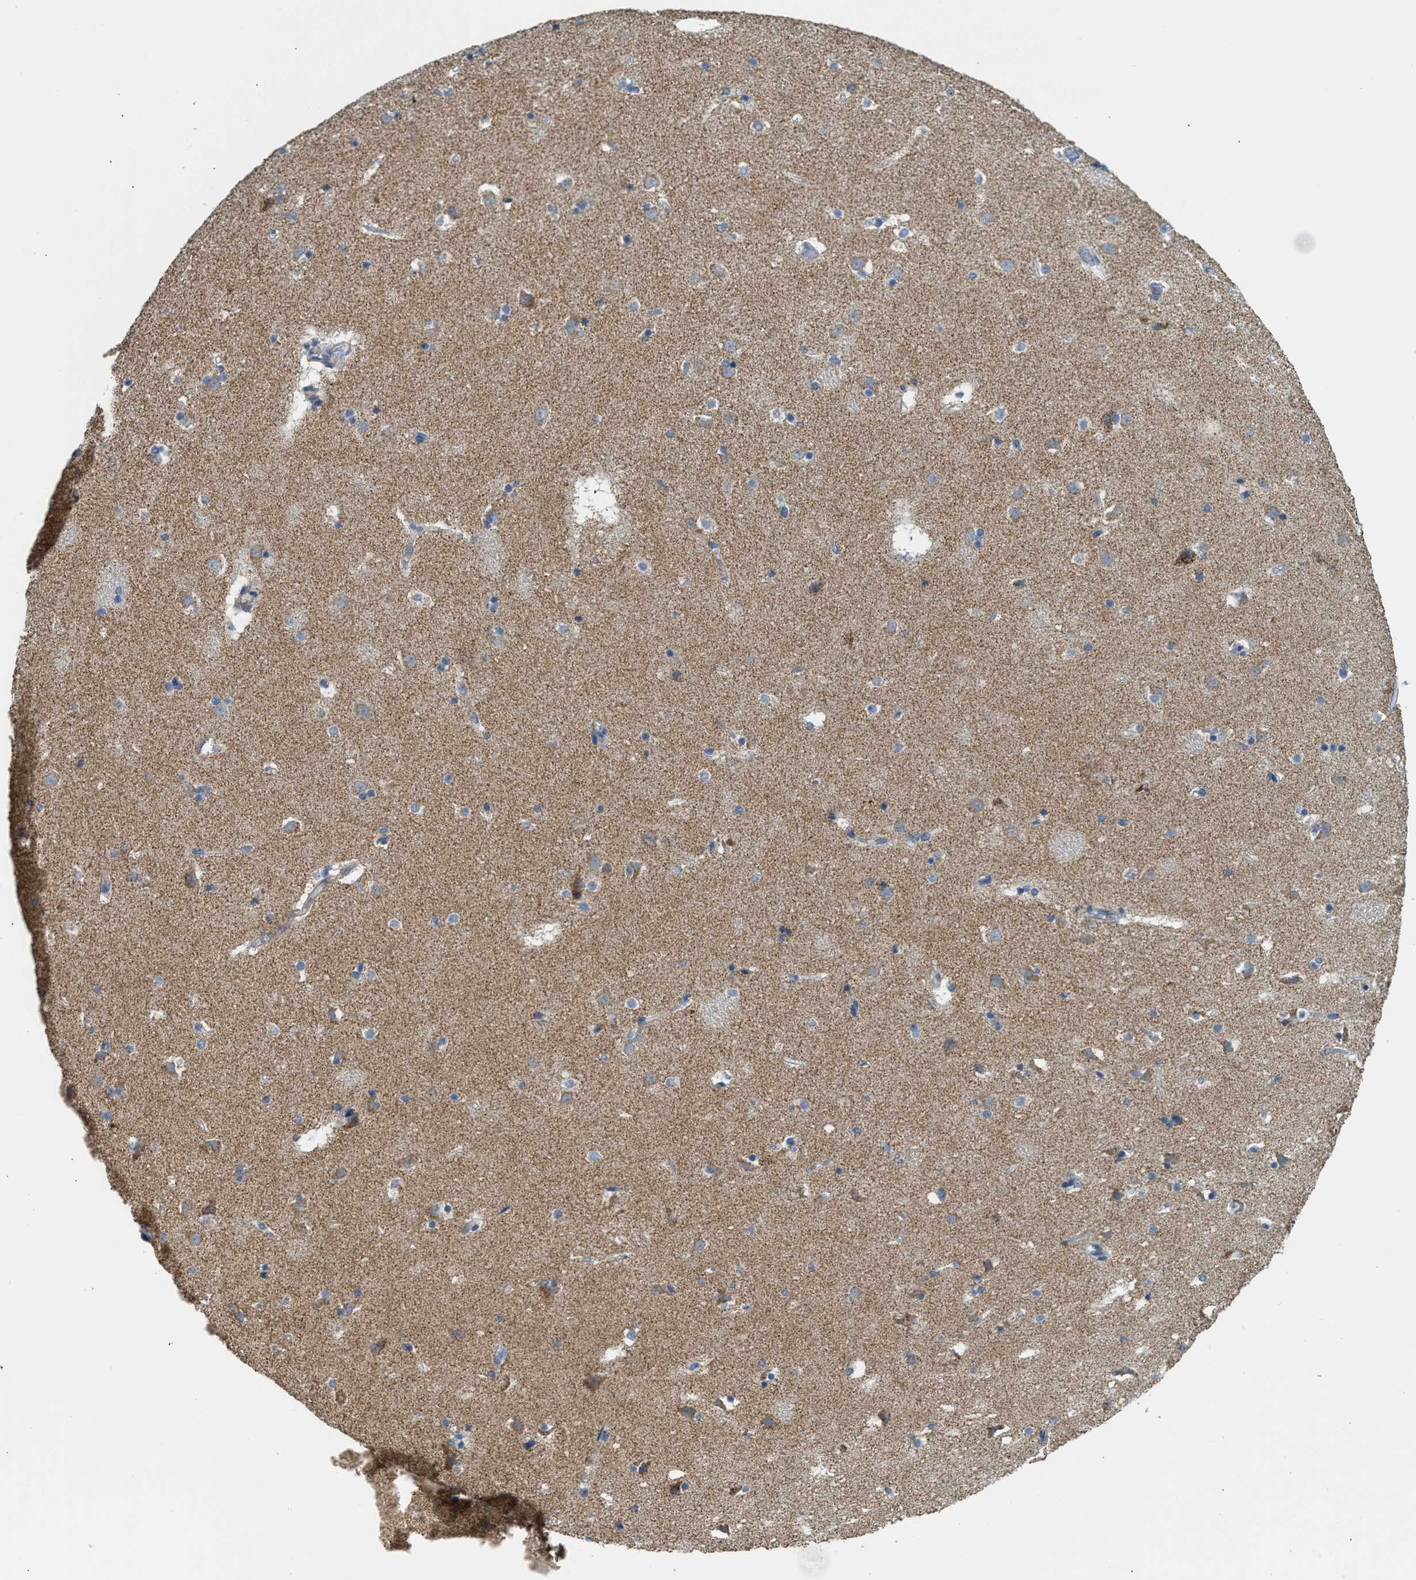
{"staining": {"intensity": "moderate", "quantity": "<25%", "location": "cytoplasmic/membranous"}, "tissue": "caudate", "cell_type": "Glial cells", "image_type": "normal", "snomed": [{"axis": "morphology", "description": "Normal tissue, NOS"}, {"axis": "topography", "description": "Lateral ventricle wall"}], "caption": "Immunohistochemistry (DAB (3,3'-diaminobenzidine)) staining of normal human caudate reveals moderate cytoplasmic/membranous protein staining in approximately <25% of glial cells.", "gene": "GOT2", "patient": {"sex": "male", "age": 45}}